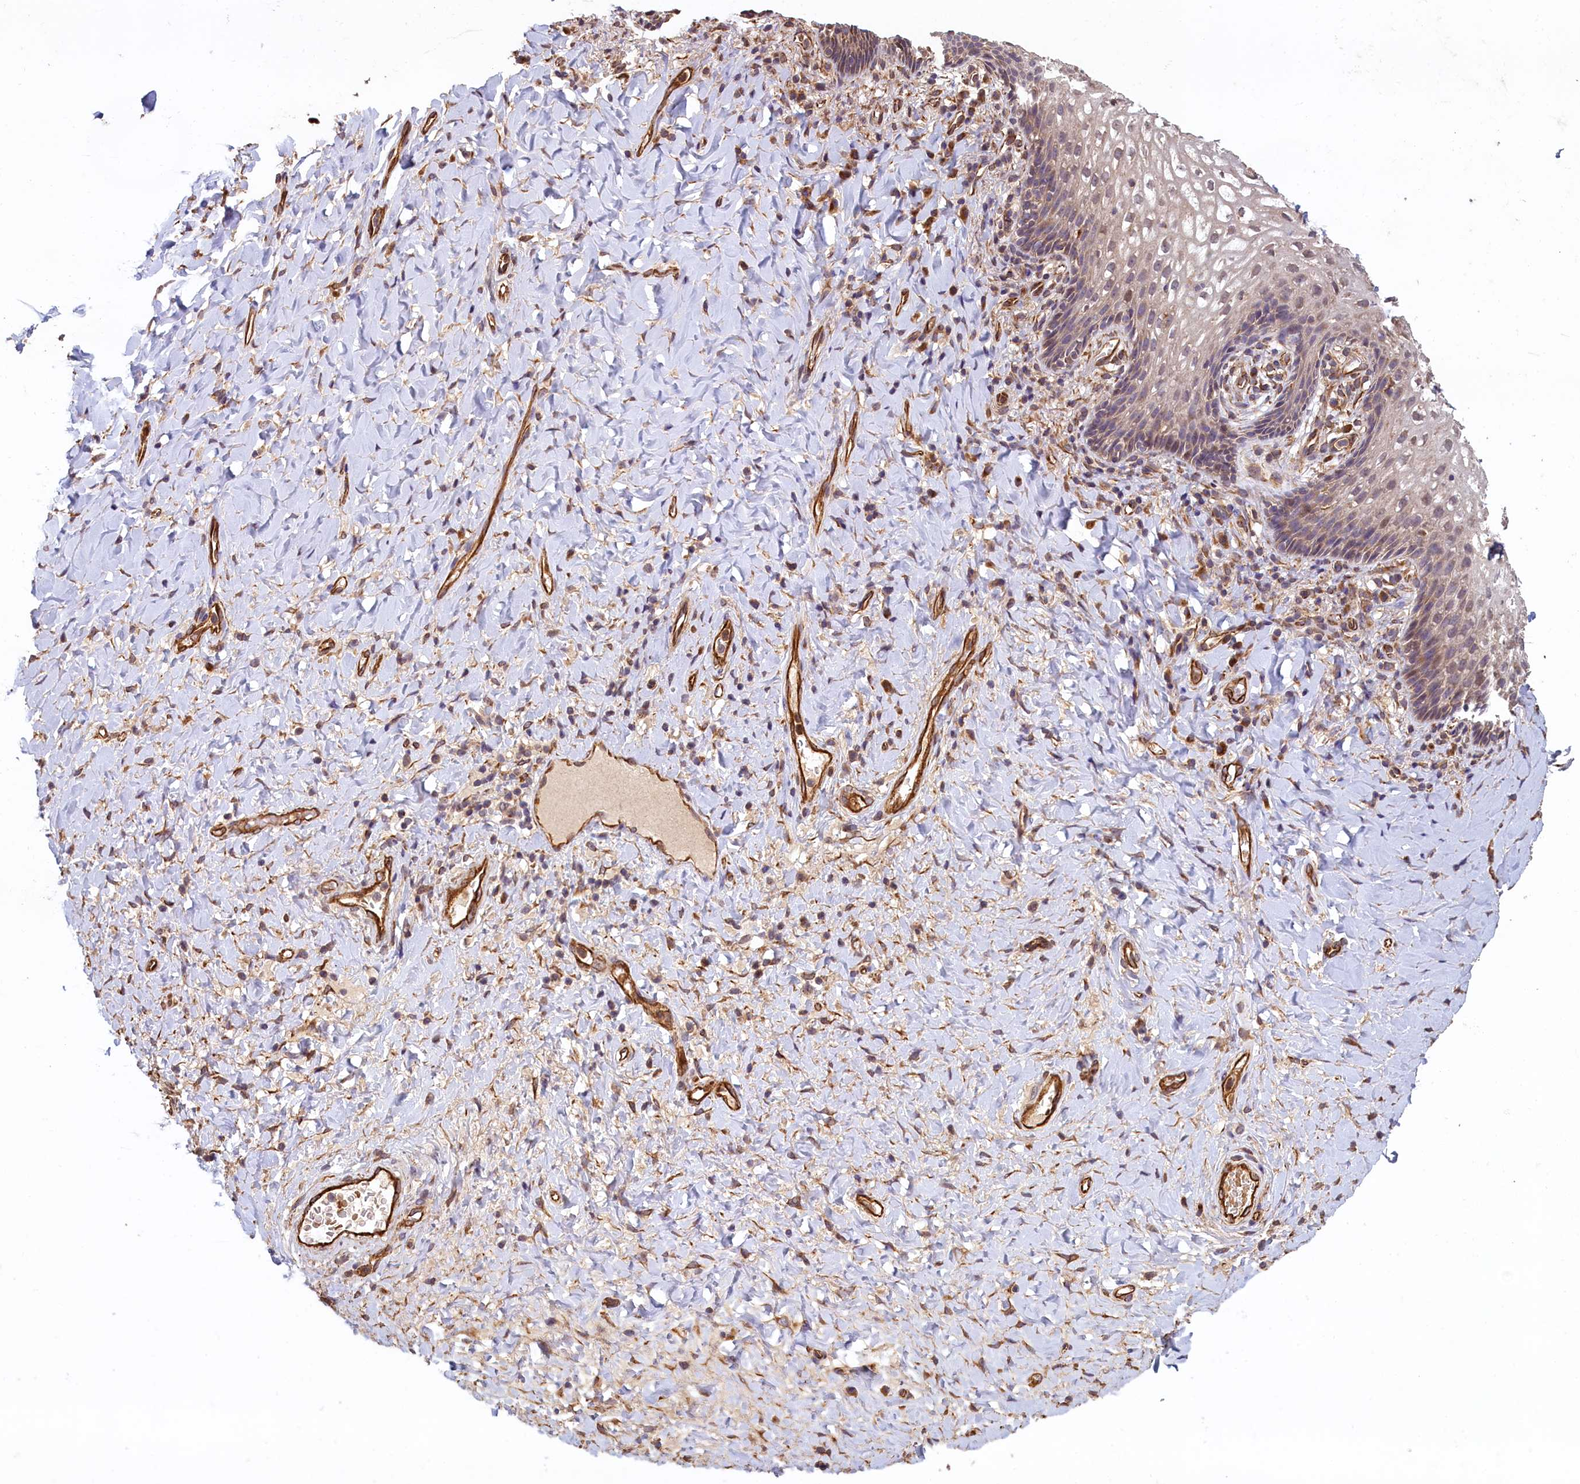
{"staining": {"intensity": "weak", "quantity": "<25%", "location": "cytoplasmic/membranous"}, "tissue": "vagina", "cell_type": "Squamous epithelial cells", "image_type": "normal", "snomed": [{"axis": "morphology", "description": "Normal tissue, NOS"}, {"axis": "topography", "description": "Vagina"}], "caption": "Human vagina stained for a protein using IHC reveals no positivity in squamous epithelial cells.", "gene": "ACSBG1", "patient": {"sex": "female", "age": 60}}